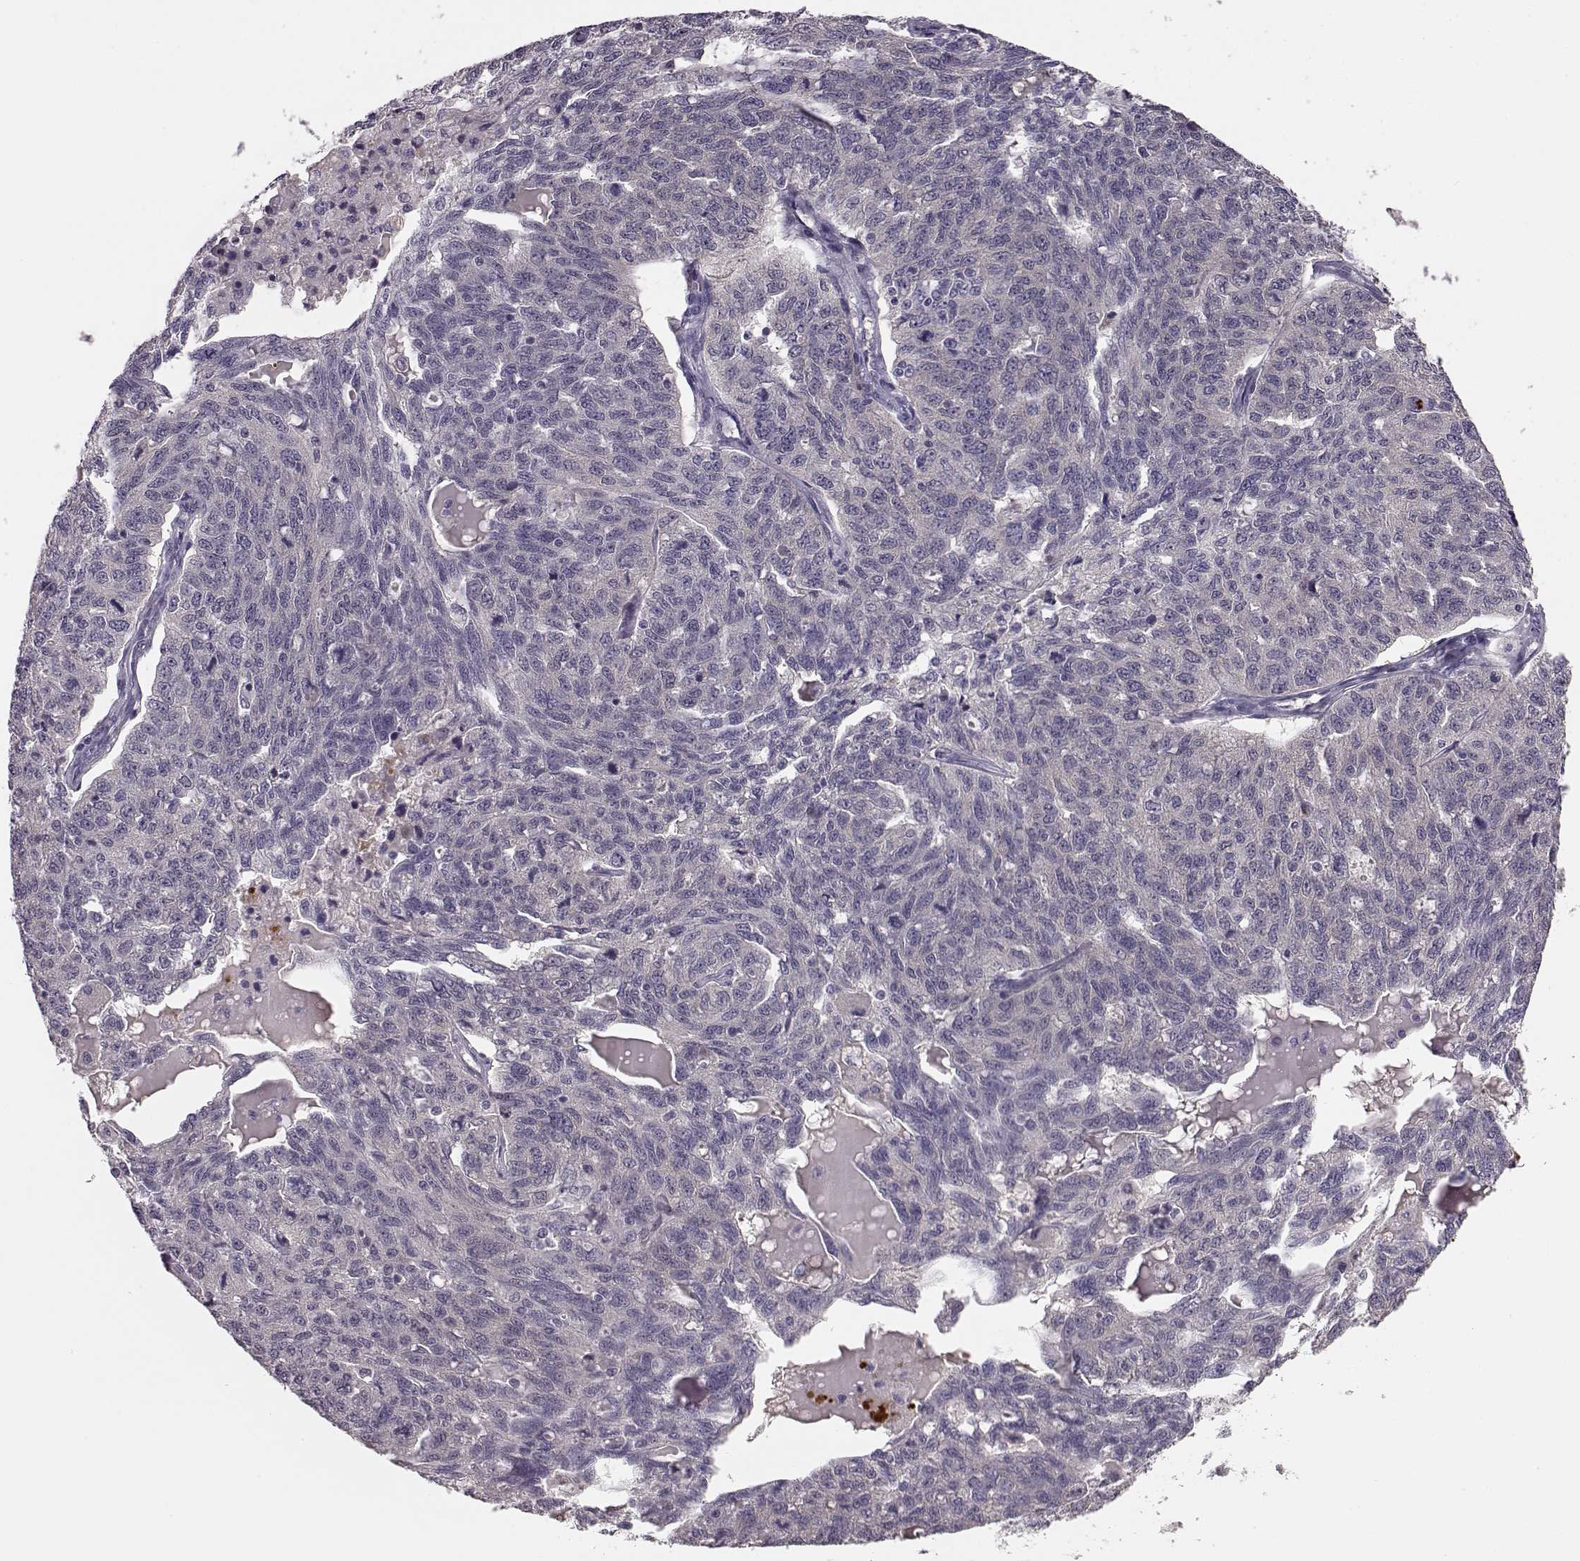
{"staining": {"intensity": "negative", "quantity": "none", "location": "none"}, "tissue": "ovarian cancer", "cell_type": "Tumor cells", "image_type": "cancer", "snomed": [{"axis": "morphology", "description": "Cystadenocarcinoma, serous, NOS"}, {"axis": "topography", "description": "Ovary"}], "caption": "Ovarian serous cystadenocarcinoma was stained to show a protein in brown. There is no significant positivity in tumor cells. (Immunohistochemistry, brightfield microscopy, high magnification).", "gene": "BFSP2", "patient": {"sex": "female", "age": 71}}